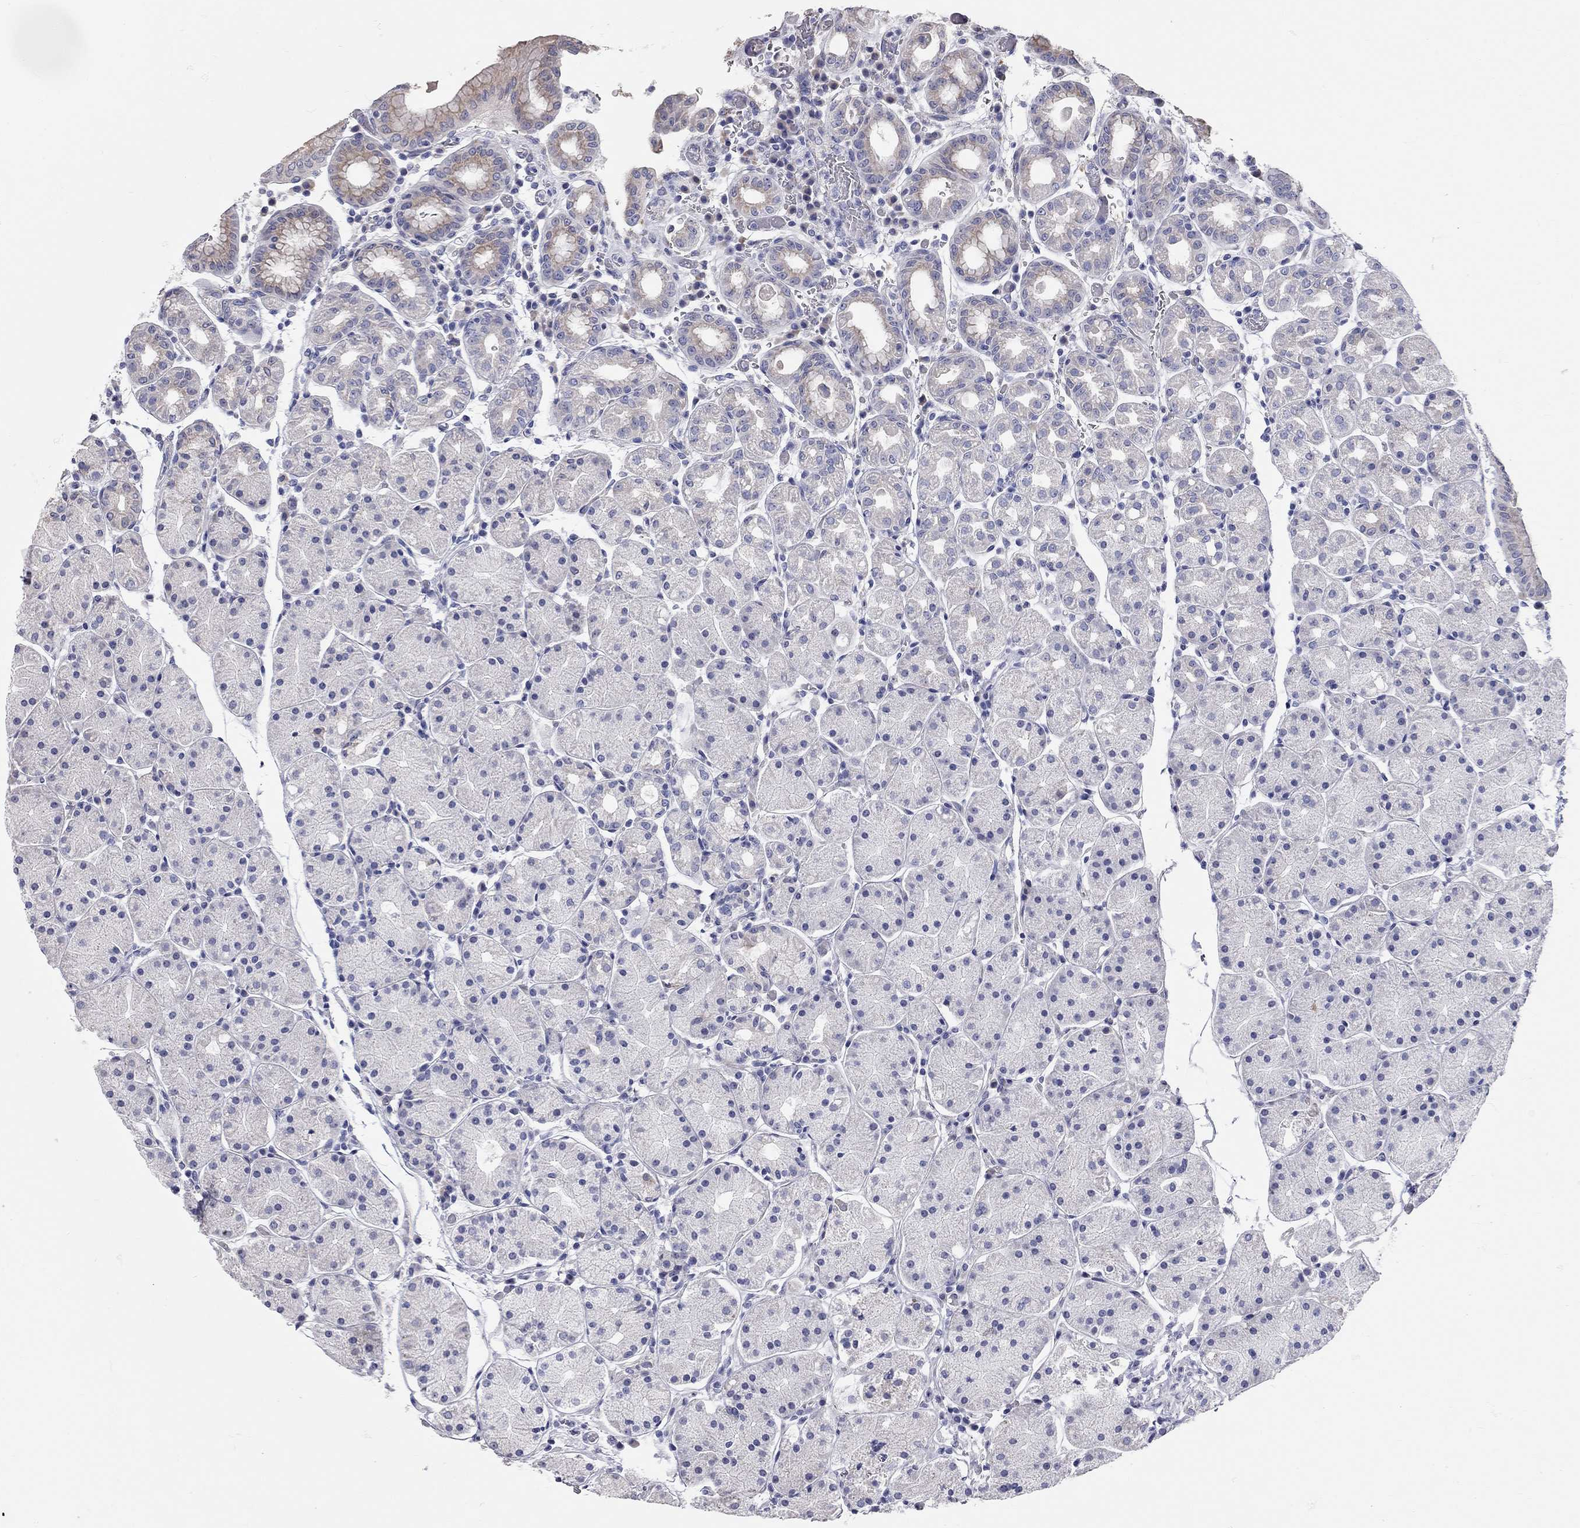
{"staining": {"intensity": "negative", "quantity": "none", "location": "none"}, "tissue": "stomach", "cell_type": "Glandular cells", "image_type": "normal", "snomed": [{"axis": "morphology", "description": "Normal tissue, NOS"}, {"axis": "topography", "description": "Stomach"}], "caption": "A high-resolution histopathology image shows immunohistochemistry staining of normal stomach, which reveals no significant staining in glandular cells. (Stains: DAB immunohistochemistry (IHC) with hematoxylin counter stain, Microscopy: brightfield microscopy at high magnification).", "gene": "XAGE2", "patient": {"sex": "male", "age": 54}}